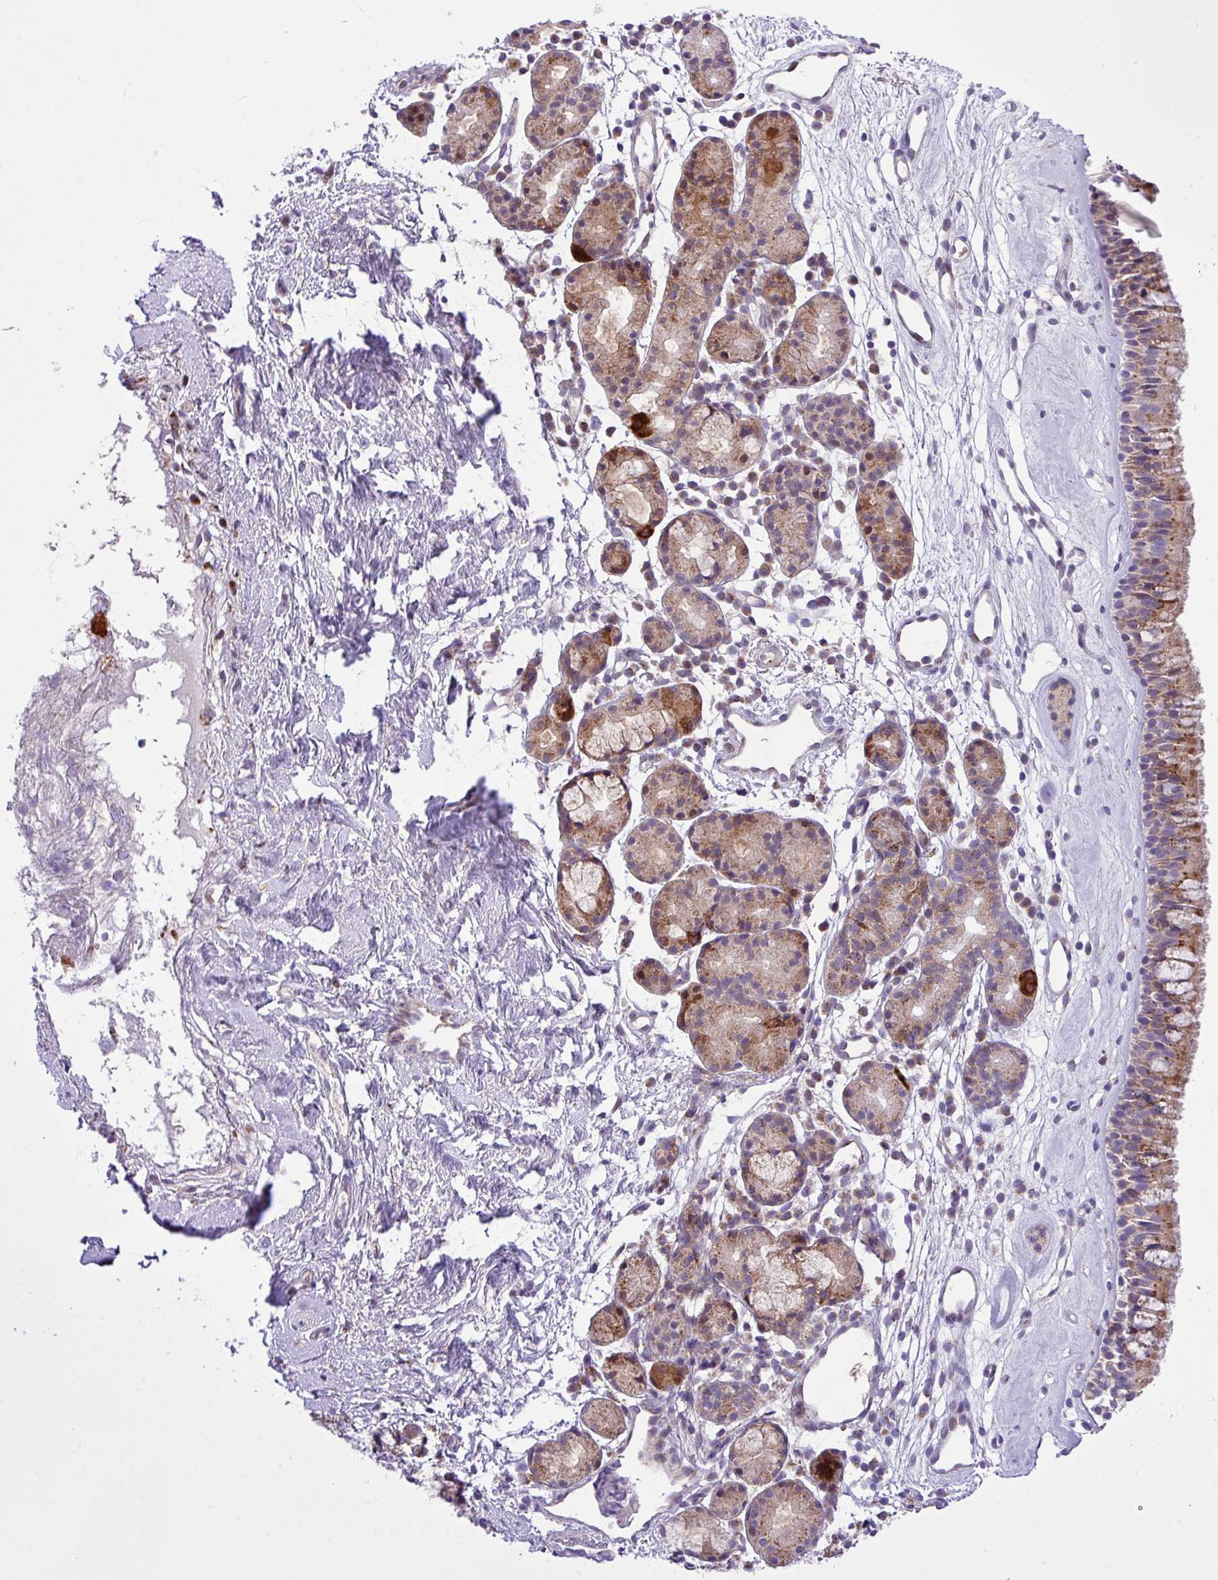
{"staining": {"intensity": "moderate", "quantity": ">75%", "location": "cytoplasmic/membranous"}, "tissue": "nasopharynx", "cell_type": "Respiratory epithelial cells", "image_type": "normal", "snomed": [{"axis": "morphology", "description": "Normal tissue, NOS"}, {"axis": "topography", "description": "Nasopharynx"}], "caption": "Brown immunohistochemical staining in normal human nasopharynx demonstrates moderate cytoplasmic/membranous staining in about >75% of respiratory epithelial cells.", "gene": "B3GNT9", "patient": {"sex": "male", "age": 82}}